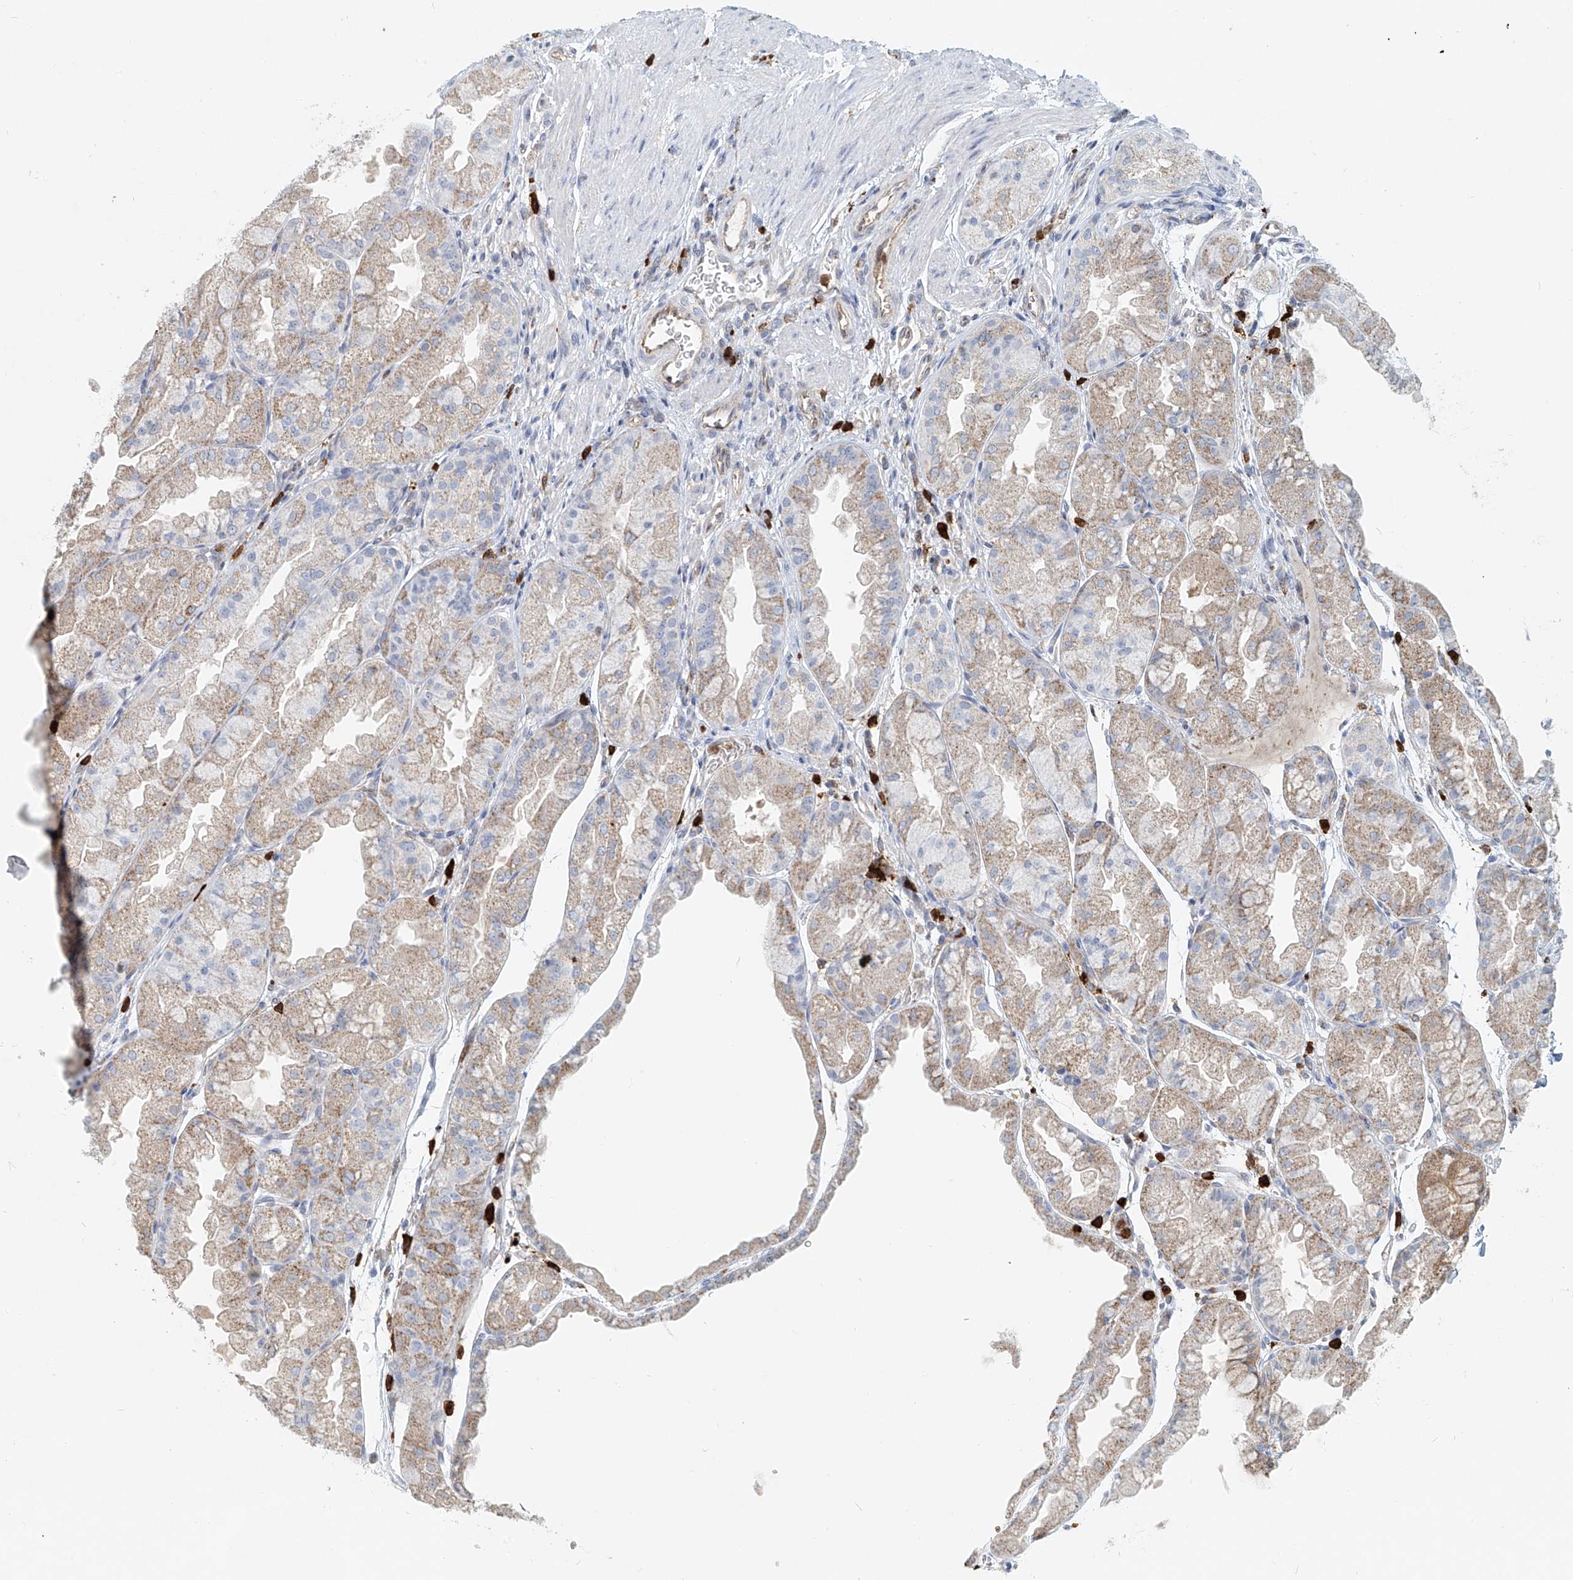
{"staining": {"intensity": "moderate", "quantity": ">75%", "location": "cytoplasmic/membranous"}, "tissue": "stomach", "cell_type": "Glandular cells", "image_type": "normal", "snomed": [{"axis": "morphology", "description": "Normal tissue, NOS"}, {"axis": "topography", "description": "Stomach, upper"}], "caption": "Immunohistochemical staining of normal human stomach exhibits >75% levels of moderate cytoplasmic/membranous protein expression in approximately >75% of glandular cells.", "gene": "PTPRA", "patient": {"sex": "male", "age": 47}}